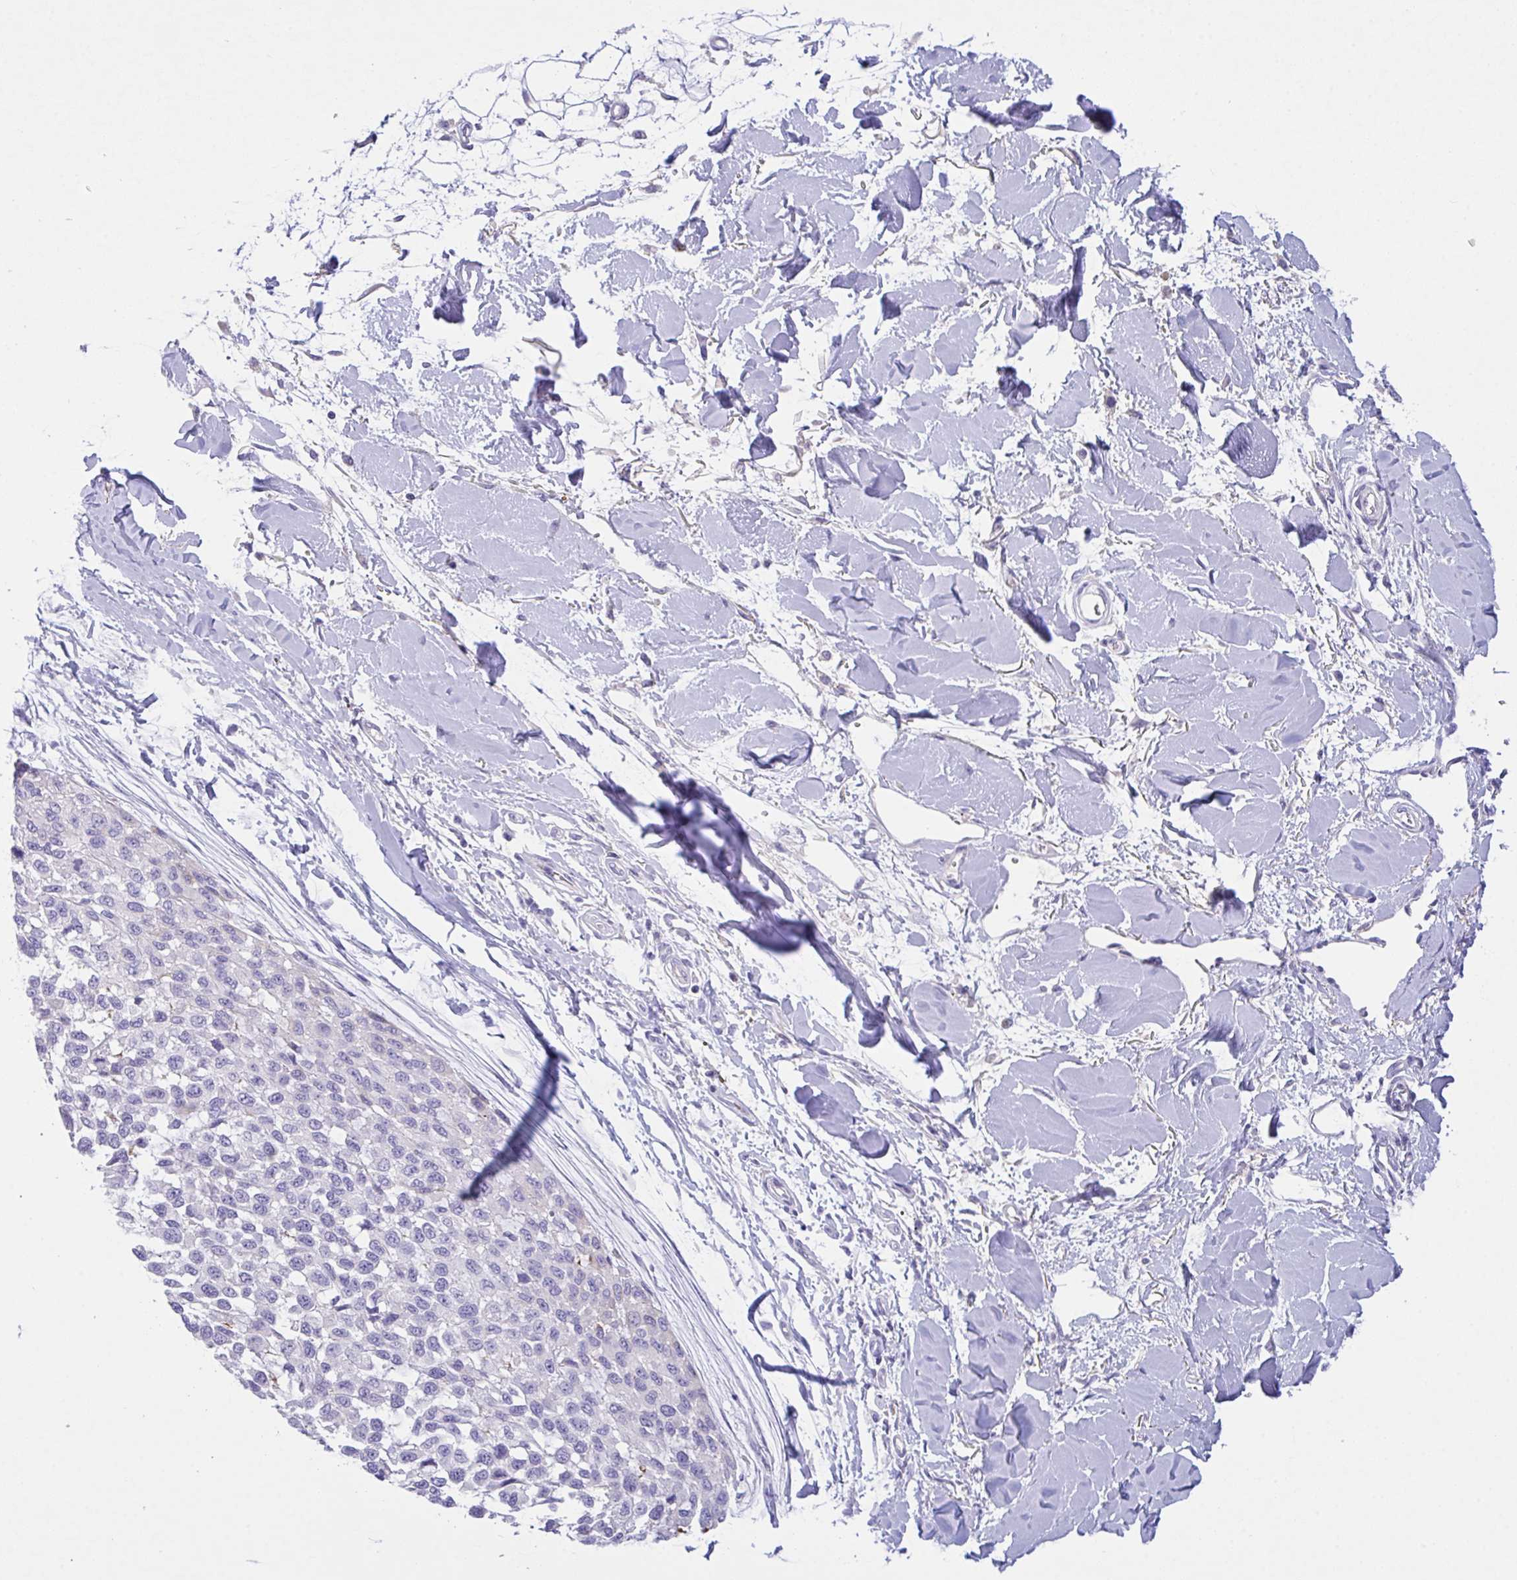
{"staining": {"intensity": "negative", "quantity": "none", "location": "none"}, "tissue": "melanoma", "cell_type": "Tumor cells", "image_type": "cancer", "snomed": [{"axis": "morphology", "description": "Malignant melanoma, NOS"}, {"axis": "topography", "description": "Skin"}], "caption": "This is an IHC image of human melanoma. There is no staining in tumor cells.", "gene": "FBXL20", "patient": {"sex": "male", "age": 62}}